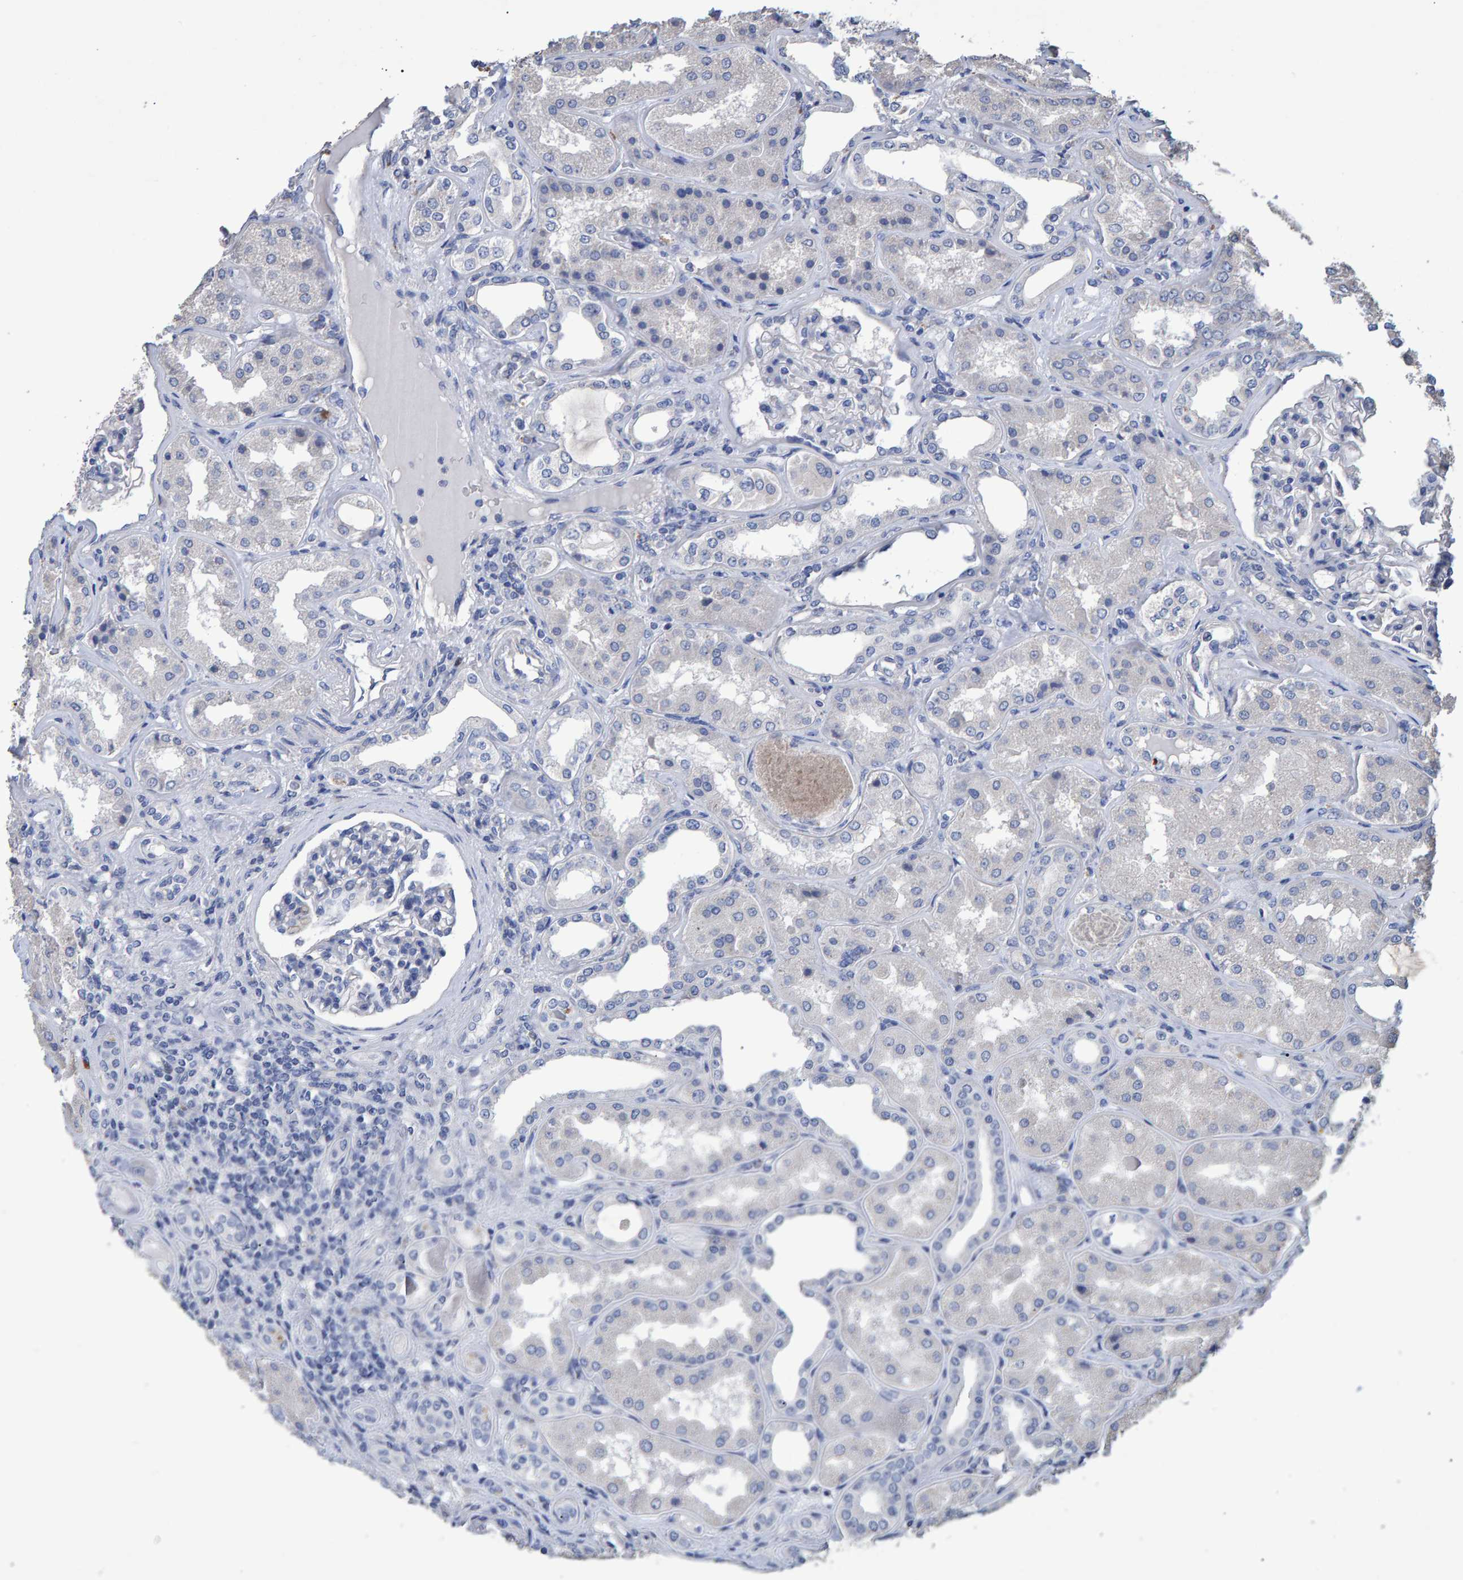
{"staining": {"intensity": "negative", "quantity": "none", "location": "none"}, "tissue": "kidney", "cell_type": "Cells in glomeruli", "image_type": "normal", "snomed": [{"axis": "morphology", "description": "Normal tissue, NOS"}, {"axis": "topography", "description": "Kidney"}], "caption": "Immunohistochemistry (IHC) of benign kidney shows no staining in cells in glomeruli. (DAB (3,3'-diaminobenzidine) immunohistochemistry with hematoxylin counter stain).", "gene": "HEMGN", "patient": {"sex": "female", "age": 56}}